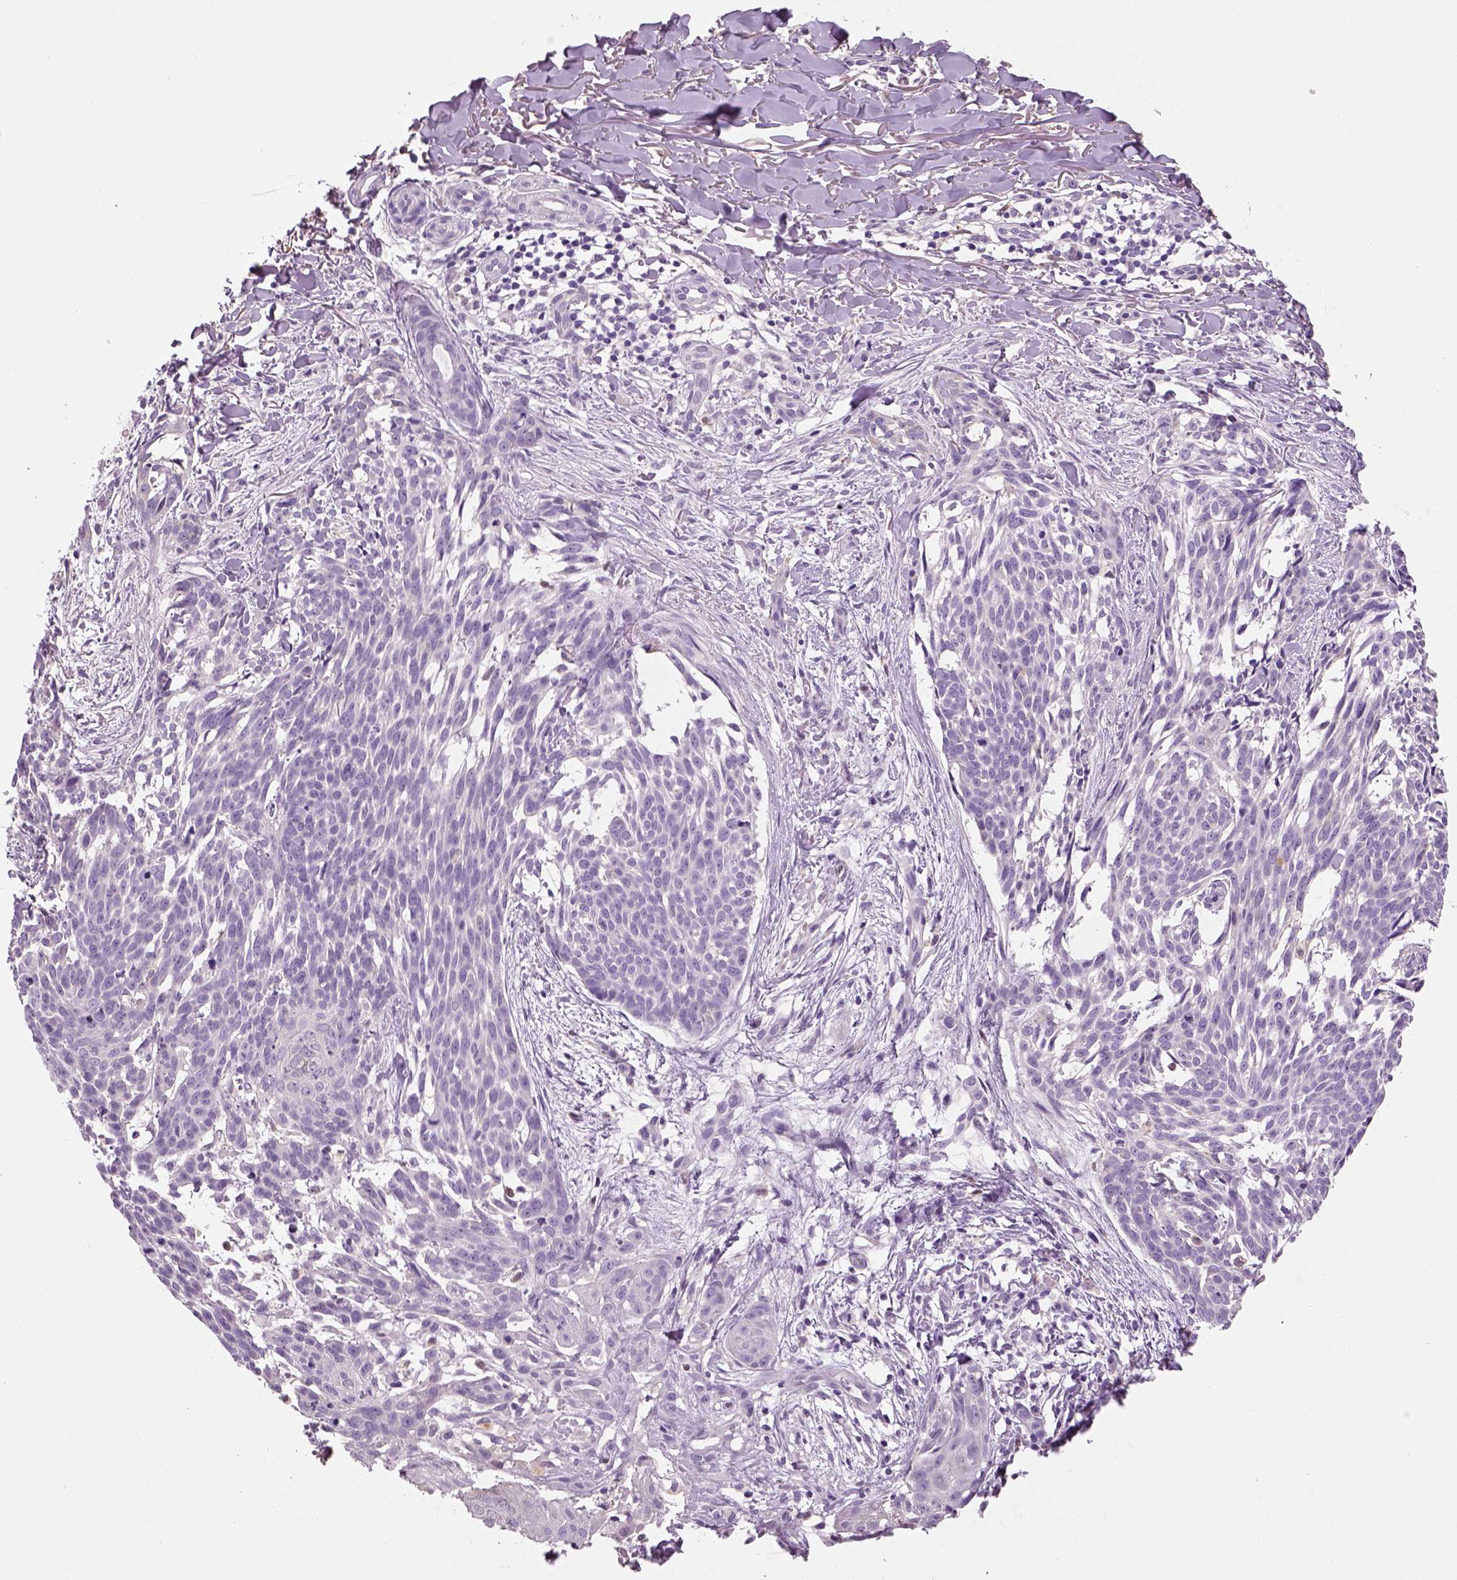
{"staining": {"intensity": "negative", "quantity": "none", "location": "none"}, "tissue": "skin cancer", "cell_type": "Tumor cells", "image_type": "cancer", "snomed": [{"axis": "morphology", "description": "Basal cell carcinoma"}, {"axis": "topography", "description": "Skin"}], "caption": "Immunohistochemistry (IHC) of skin cancer displays no positivity in tumor cells.", "gene": "NECAB2", "patient": {"sex": "male", "age": 88}}